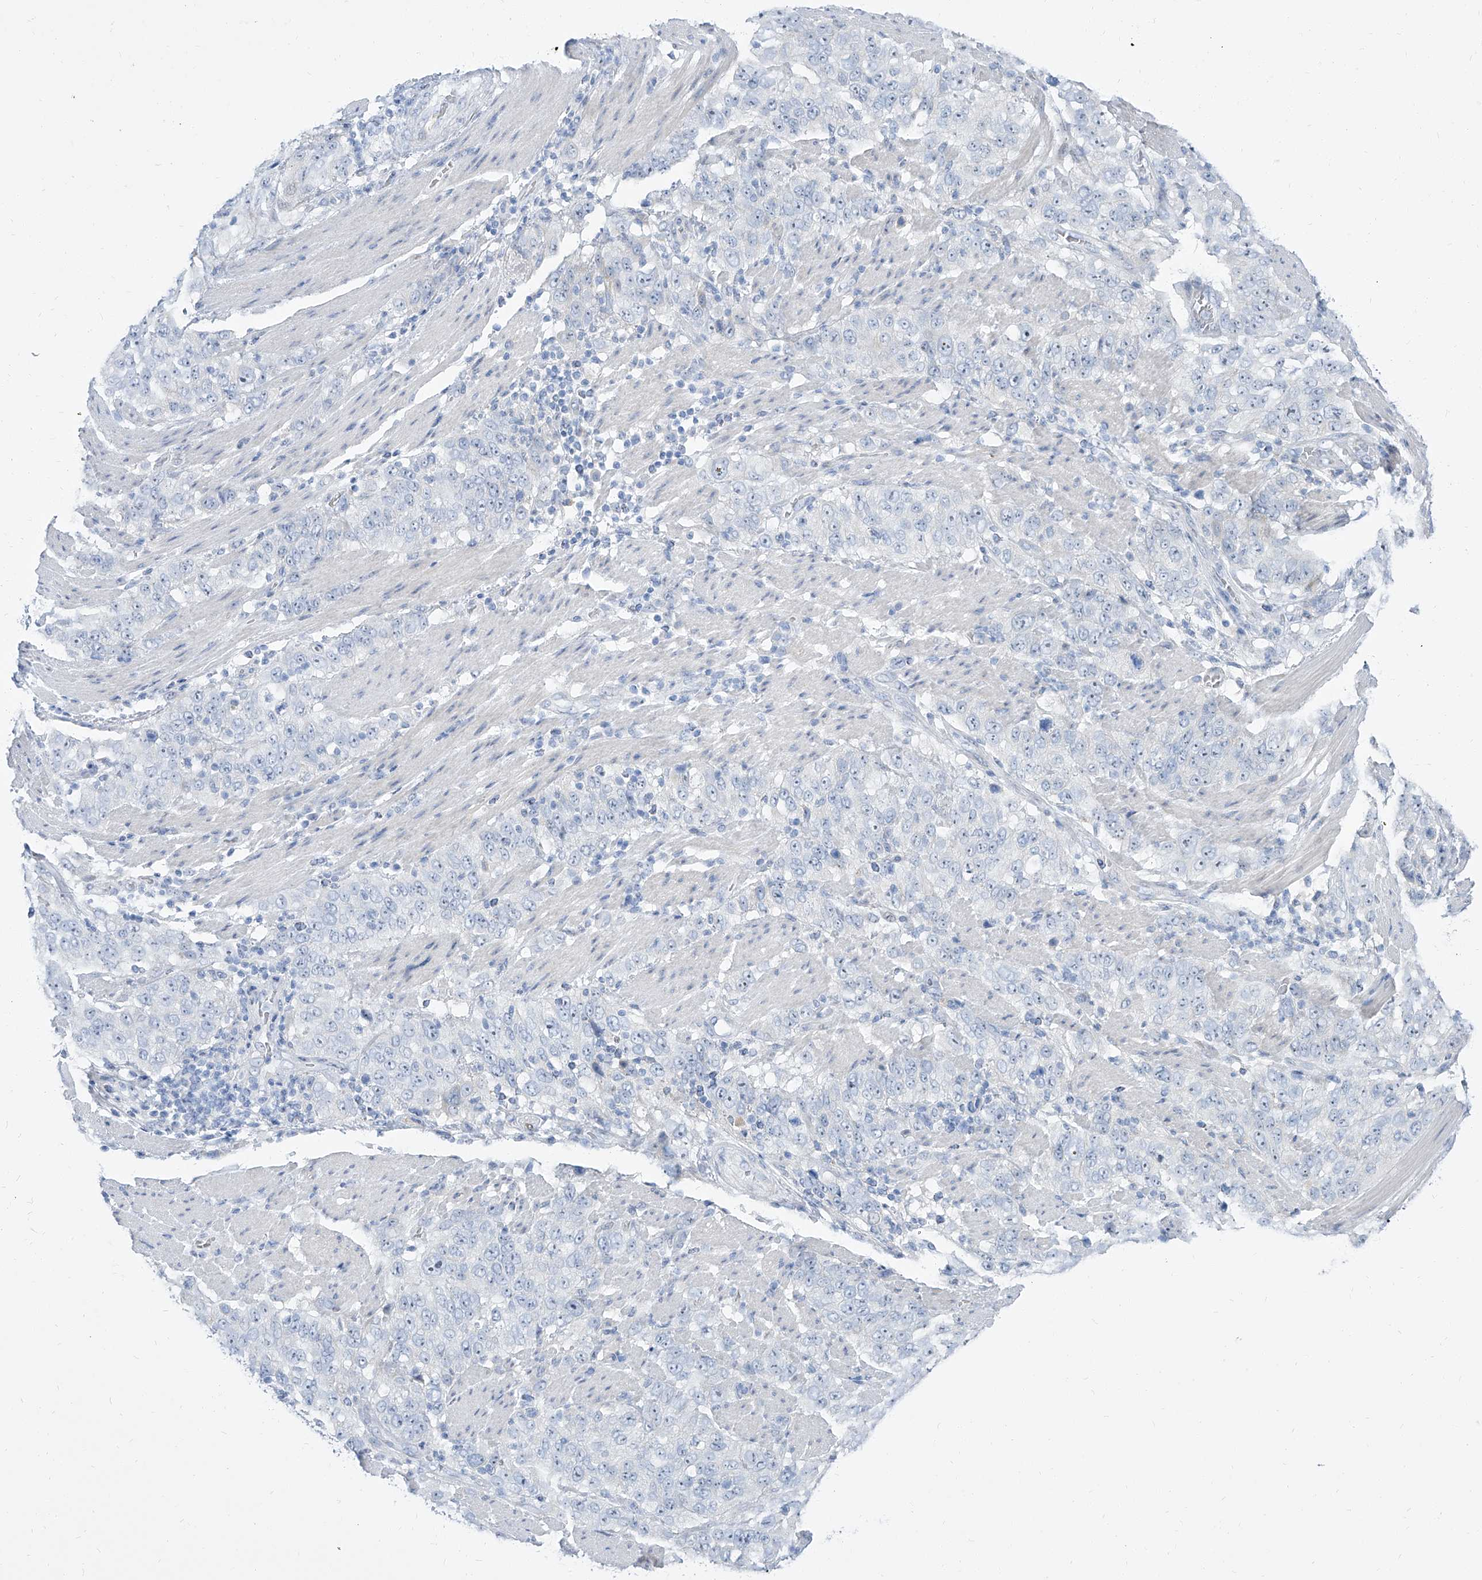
{"staining": {"intensity": "negative", "quantity": "none", "location": "none"}, "tissue": "stomach cancer", "cell_type": "Tumor cells", "image_type": "cancer", "snomed": [{"axis": "morphology", "description": "Adenocarcinoma, NOS"}, {"axis": "topography", "description": "Stomach"}], "caption": "Immunohistochemistry (IHC) histopathology image of stomach adenocarcinoma stained for a protein (brown), which demonstrates no staining in tumor cells.", "gene": "TXLNB", "patient": {"sex": "male", "age": 48}}